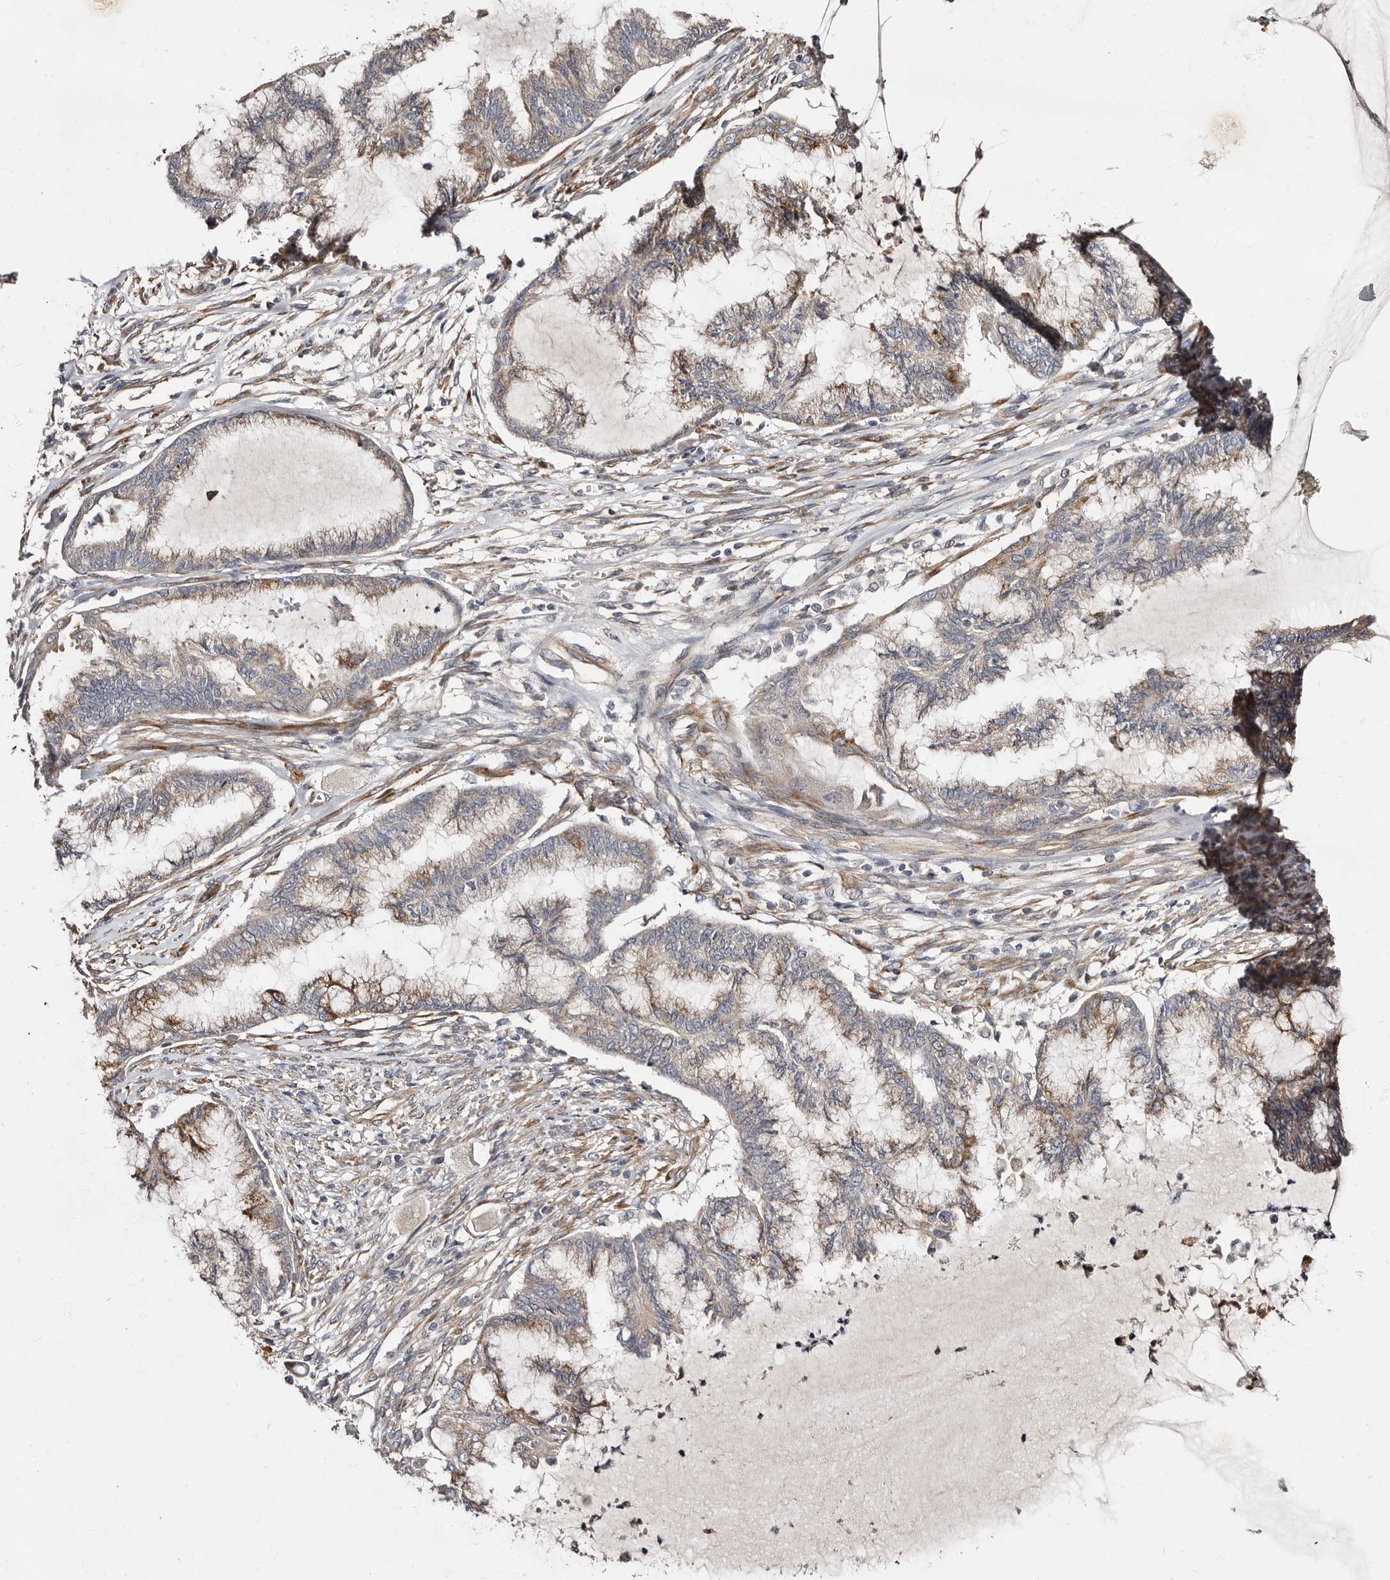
{"staining": {"intensity": "weak", "quantity": "25%-75%", "location": "cytoplasmic/membranous"}, "tissue": "endometrial cancer", "cell_type": "Tumor cells", "image_type": "cancer", "snomed": [{"axis": "morphology", "description": "Adenocarcinoma, NOS"}, {"axis": "topography", "description": "Endometrium"}], "caption": "Endometrial adenocarcinoma tissue demonstrates weak cytoplasmic/membranous expression in about 25%-75% of tumor cells", "gene": "TBC1D22B", "patient": {"sex": "female", "age": 86}}